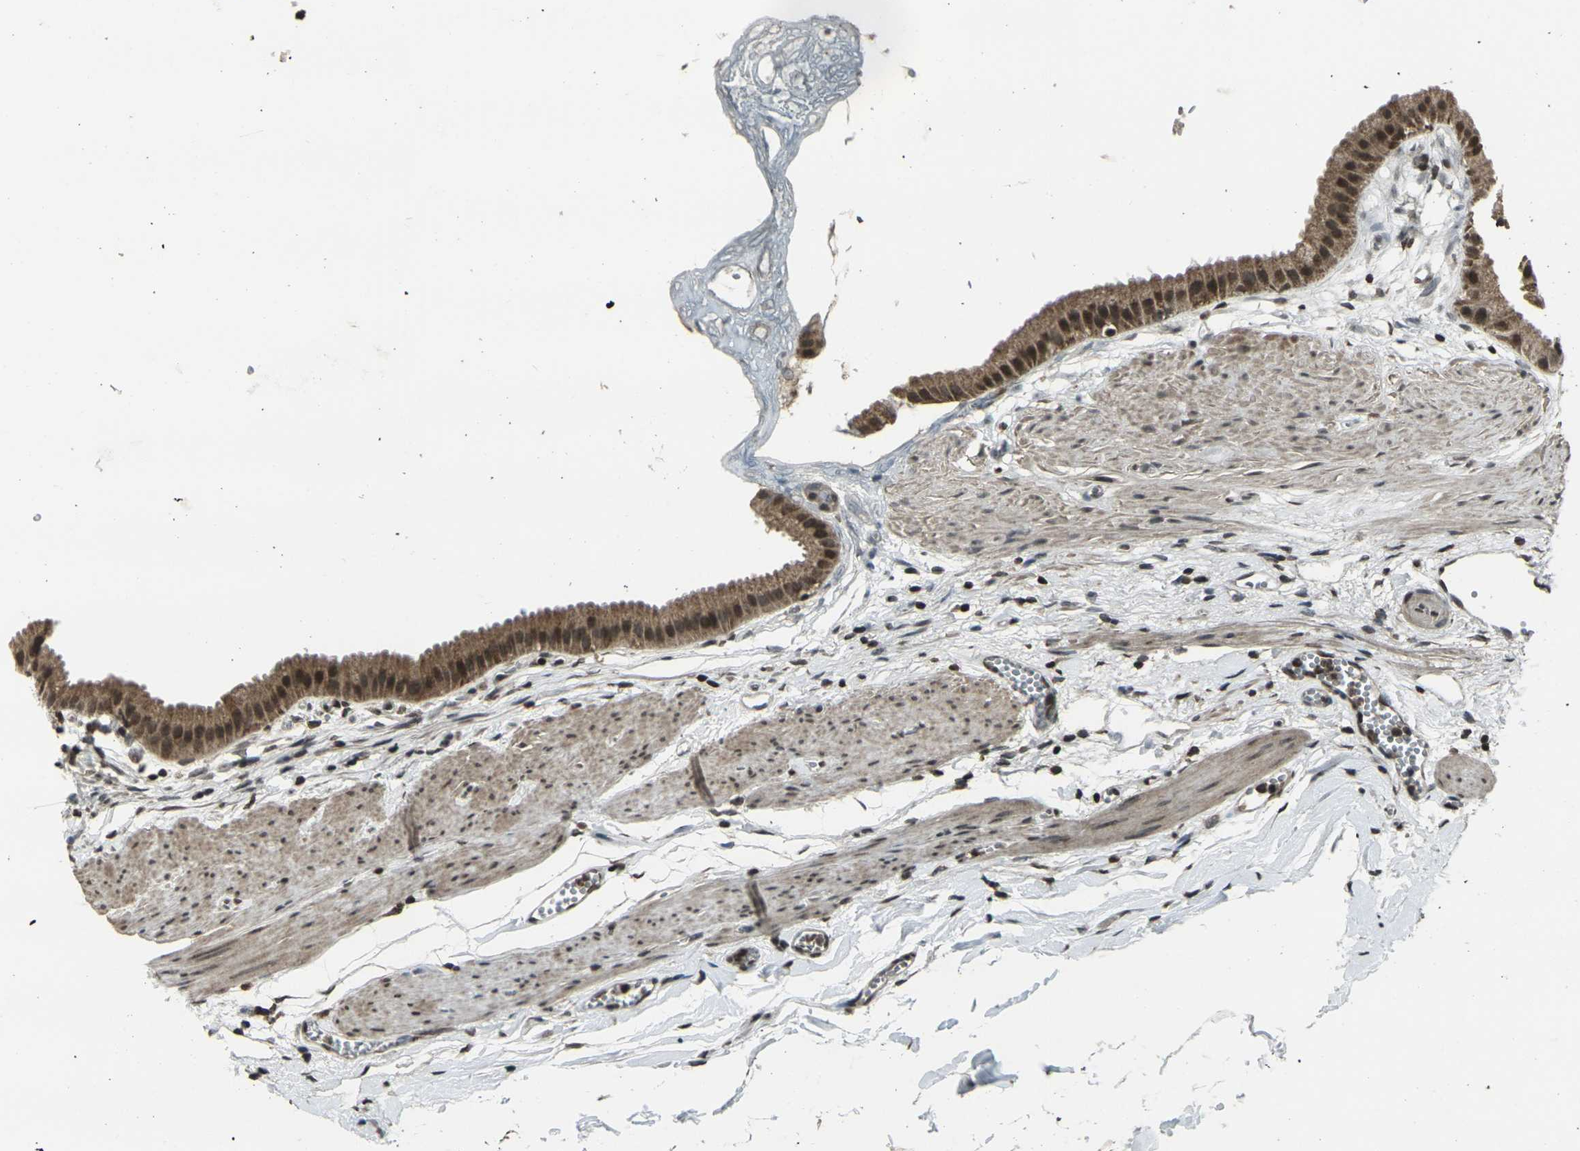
{"staining": {"intensity": "moderate", "quantity": ">75%", "location": "cytoplasmic/membranous,nuclear"}, "tissue": "gallbladder", "cell_type": "Glandular cells", "image_type": "normal", "snomed": [{"axis": "morphology", "description": "Normal tissue, NOS"}, {"axis": "topography", "description": "Gallbladder"}], "caption": "Protein staining of normal gallbladder shows moderate cytoplasmic/membranous,nuclear positivity in approximately >75% of glandular cells.", "gene": "PRPF8", "patient": {"sex": "female", "age": 64}}